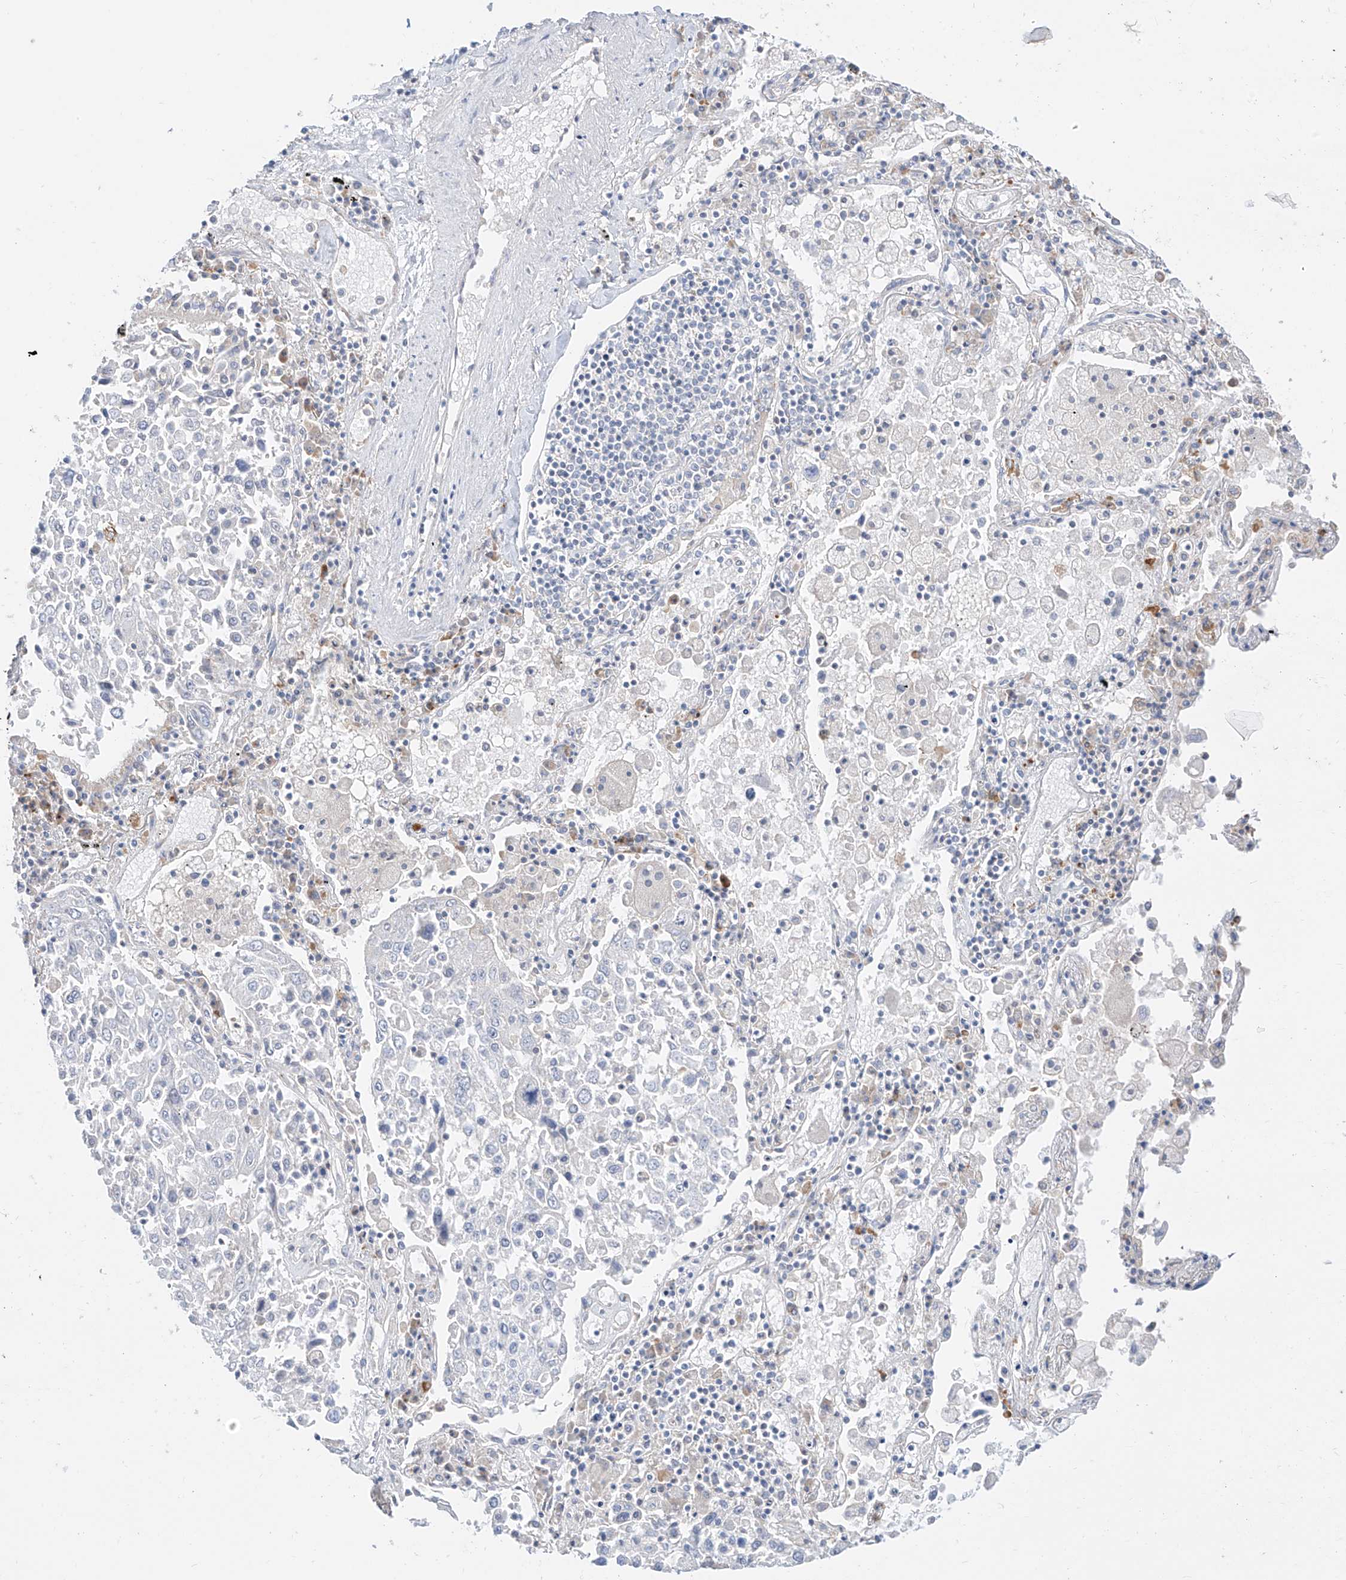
{"staining": {"intensity": "negative", "quantity": "none", "location": "none"}, "tissue": "lung cancer", "cell_type": "Tumor cells", "image_type": "cancer", "snomed": [{"axis": "morphology", "description": "Squamous cell carcinoma, NOS"}, {"axis": "topography", "description": "Lung"}], "caption": "Tumor cells are negative for brown protein staining in lung cancer (squamous cell carcinoma). (DAB (3,3'-diaminobenzidine) immunohistochemistry (IHC), high magnification).", "gene": "SYTL3", "patient": {"sex": "male", "age": 65}}